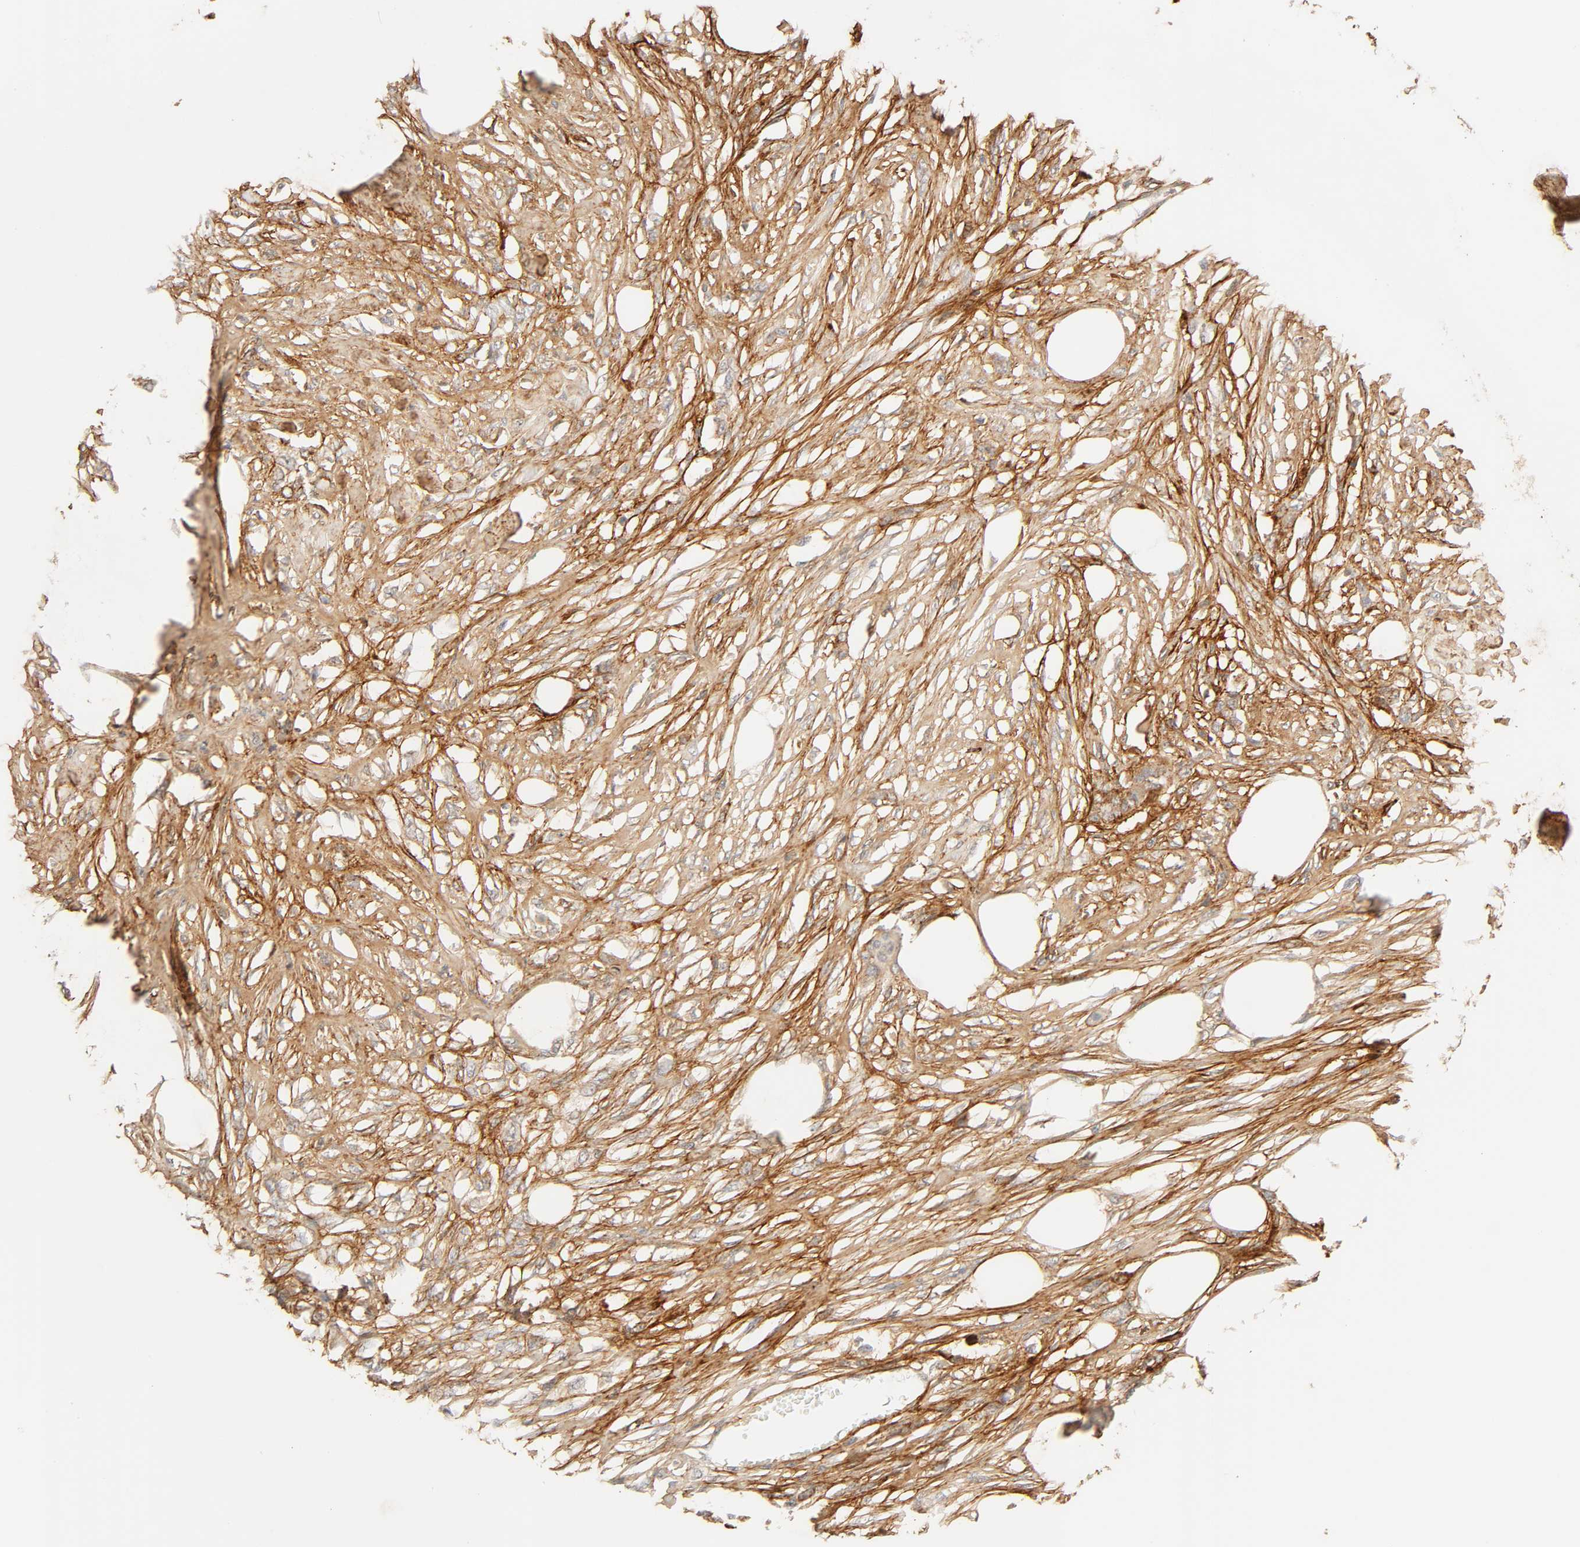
{"staining": {"intensity": "weak", "quantity": "25%-75%", "location": "cytoplasmic/membranous"}, "tissue": "skin cancer", "cell_type": "Tumor cells", "image_type": "cancer", "snomed": [{"axis": "morphology", "description": "Normal tissue, NOS"}, {"axis": "morphology", "description": "Squamous cell carcinoma, NOS"}, {"axis": "topography", "description": "Skin"}], "caption": "There is low levels of weak cytoplasmic/membranous positivity in tumor cells of skin cancer (squamous cell carcinoma), as demonstrated by immunohistochemical staining (brown color).", "gene": "CACNA1G", "patient": {"sex": "female", "age": 59}}